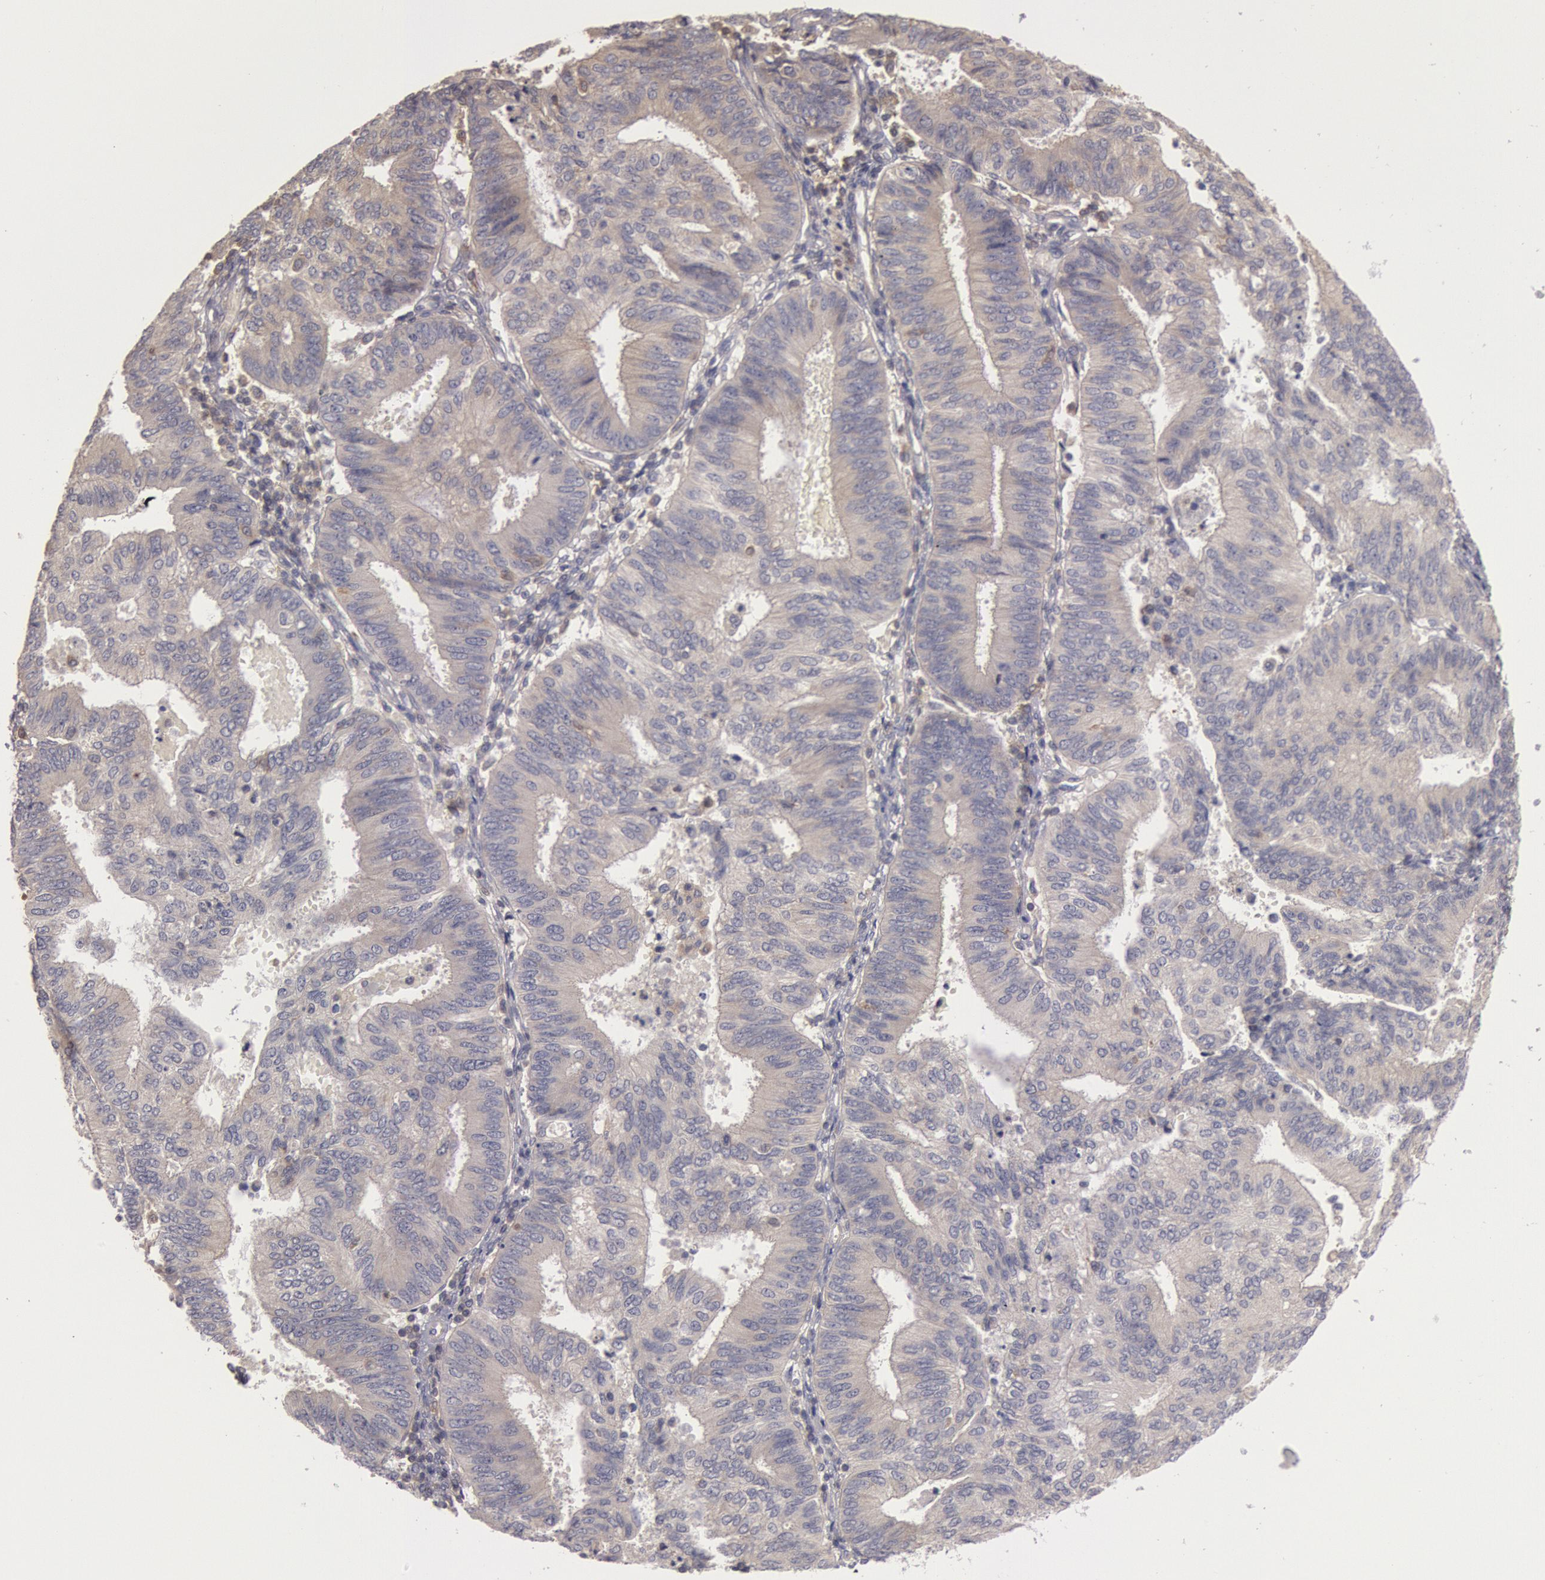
{"staining": {"intensity": "weak", "quantity": ">75%", "location": "cytoplasmic/membranous"}, "tissue": "endometrial cancer", "cell_type": "Tumor cells", "image_type": "cancer", "snomed": [{"axis": "morphology", "description": "Adenocarcinoma, NOS"}, {"axis": "topography", "description": "Endometrium"}], "caption": "Endometrial cancer stained for a protein (brown) shows weak cytoplasmic/membranous positive staining in approximately >75% of tumor cells.", "gene": "PIK3R1", "patient": {"sex": "female", "age": 55}}